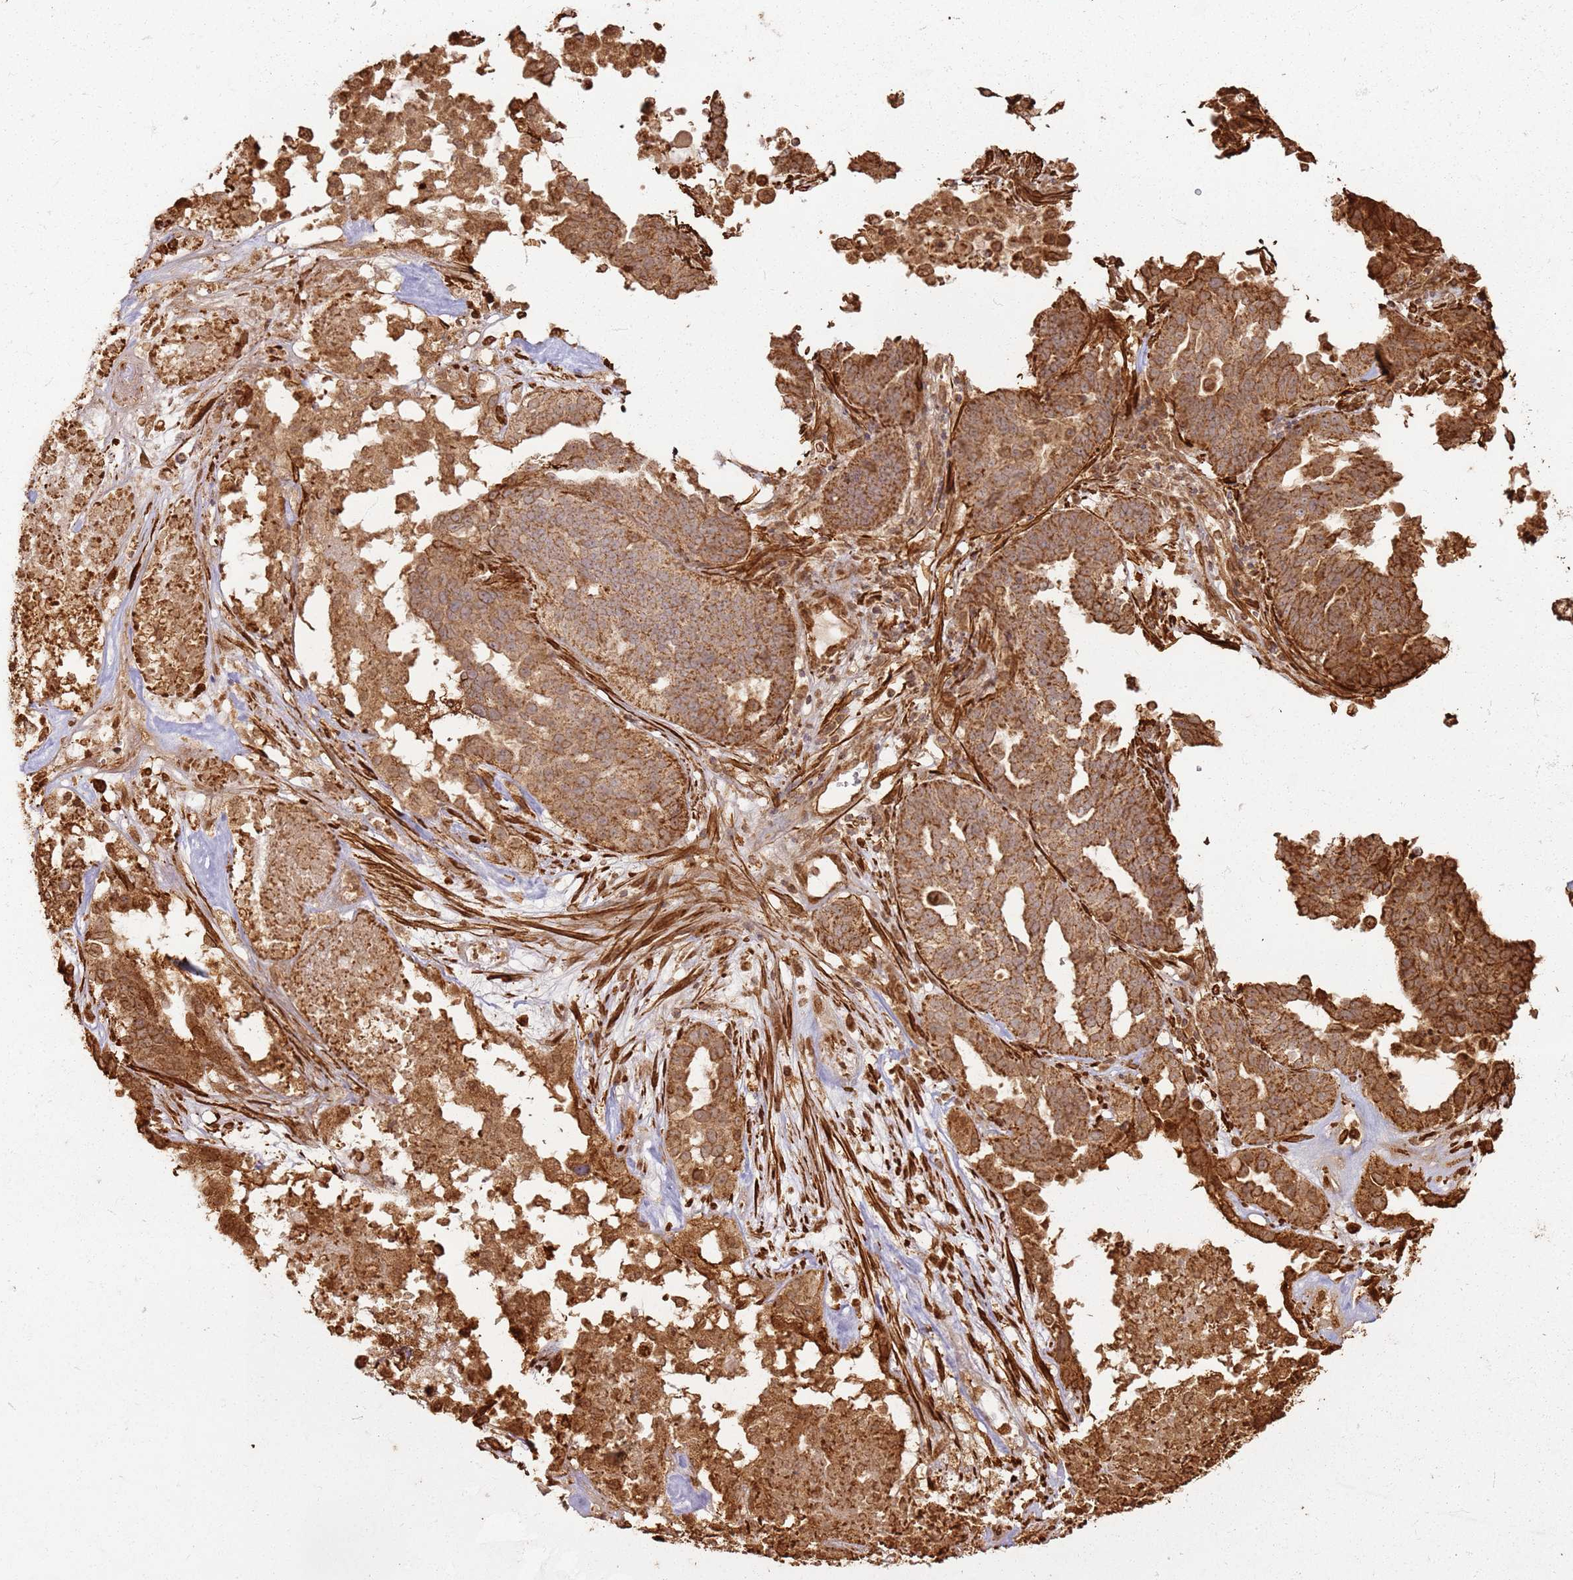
{"staining": {"intensity": "moderate", "quantity": ">75%", "location": "cytoplasmic/membranous"}, "tissue": "ovarian cancer", "cell_type": "Tumor cells", "image_type": "cancer", "snomed": [{"axis": "morphology", "description": "Cystadenocarcinoma, serous, NOS"}, {"axis": "topography", "description": "Ovary"}], "caption": "IHC image of neoplastic tissue: ovarian cancer stained using immunohistochemistry (IHC) displays medium levels of moderate protein expression localized specifically in the cytoplasmic/membranous of tumor cells, appearing as a cytoplasmic/membranous brown color.", "gene": "DDX59", "patient": {"sex": "female", "age": 59}}